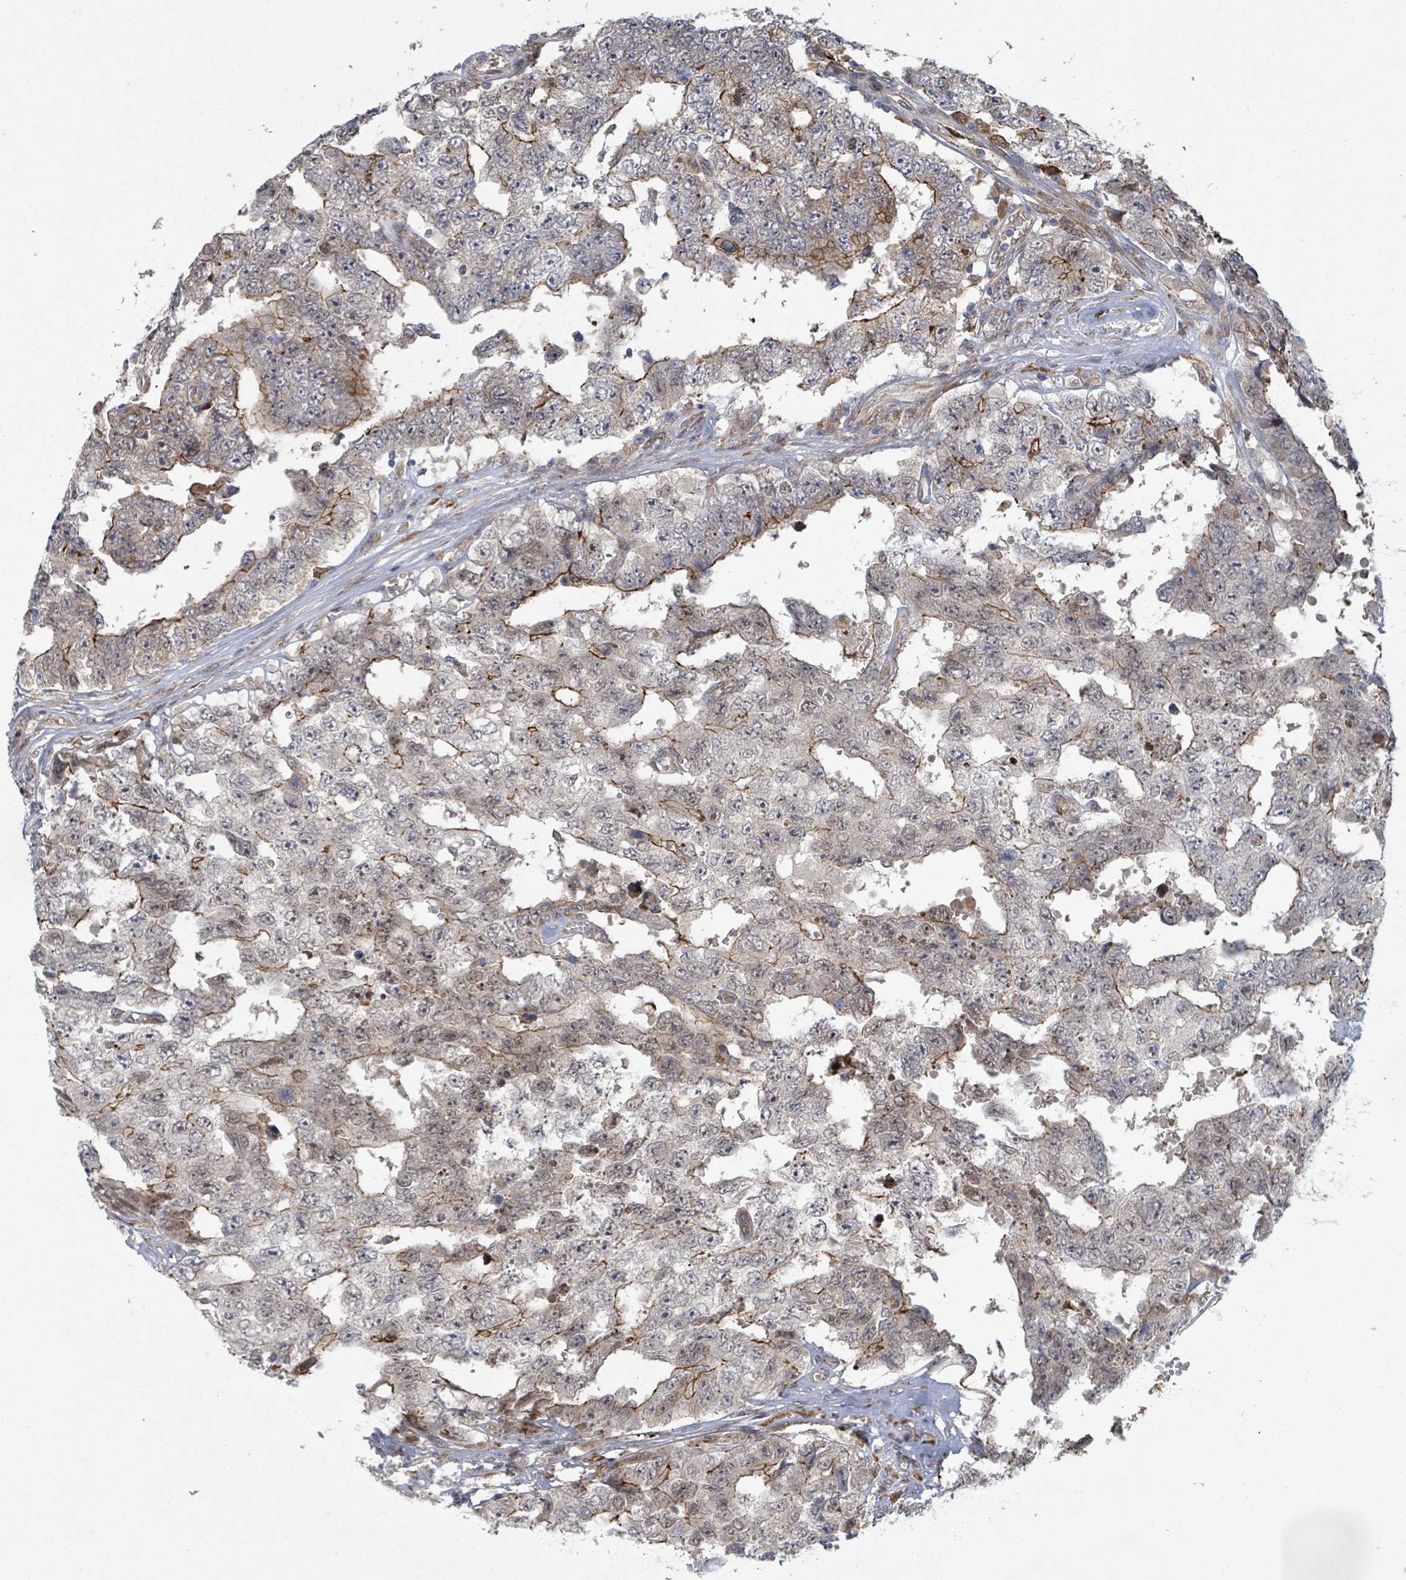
{"staining": {"intensity": "strong", "quantity": "25%-75%", "location": "cytoplasmic/membranous"}, "tissue": "testis cancer", "cell_type": "Tumor cells", "image_type": "cancer", "snomed": [{"axis": "morphology", "description": "Normal tissue, NOS"}, {"axis": "morphology", "description": "Carcinoma, Embryonal, NOS"}, {"axis": "topography", "description": "Testis"}, {"axis": "topography", "description": "Epididymis"}], "caption": "Brown immunohistochemical staining in testis cancer reveals strong cytoplasmic/membranous staining in about 25%-75% of tumor cells.", "gene": "SHROOM2", "patient": {"sex": "male", "age": 25}}